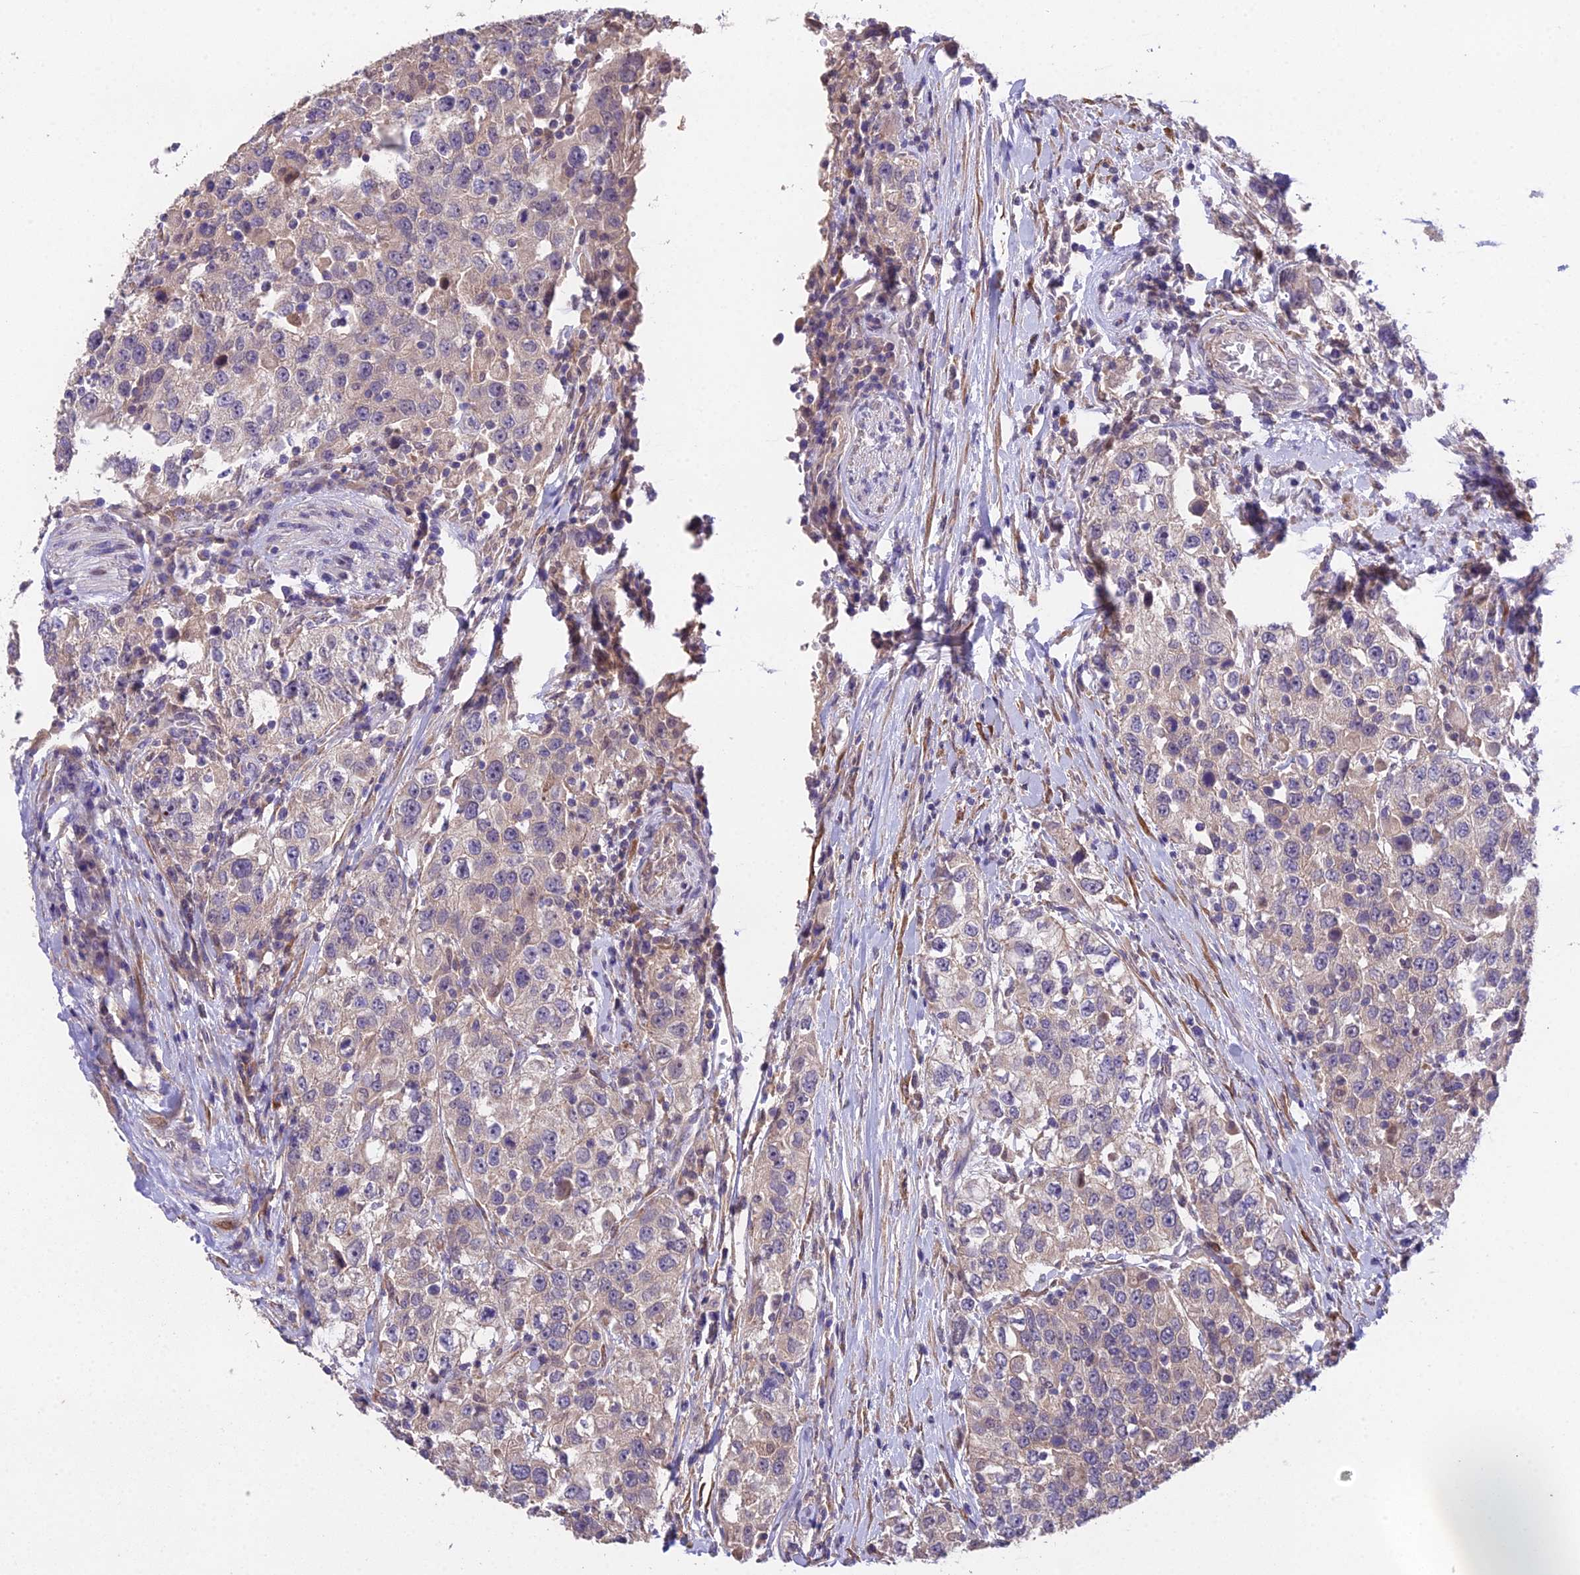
{"staining": {"intensity": "negative", "quantity": "none", "location": "none"}, "tissue": "urothelial cancer", "cell_type": "Tumor cells", "image_type": "cancer", "snomed": [{"axis": "morphology", "description": "Urothelial carcinoma, High grade"}, {"axis": "topography", "description": "Urinary bladder"}], "caption": "Immunohistochemical staining of human urothelial cancer exhibits no significant expression in tumor cells. (Brightfield microscopy of DAB IHC at high magnification).", "gene": "PUS10", "patient": {"sex": "female", "age": 80}}